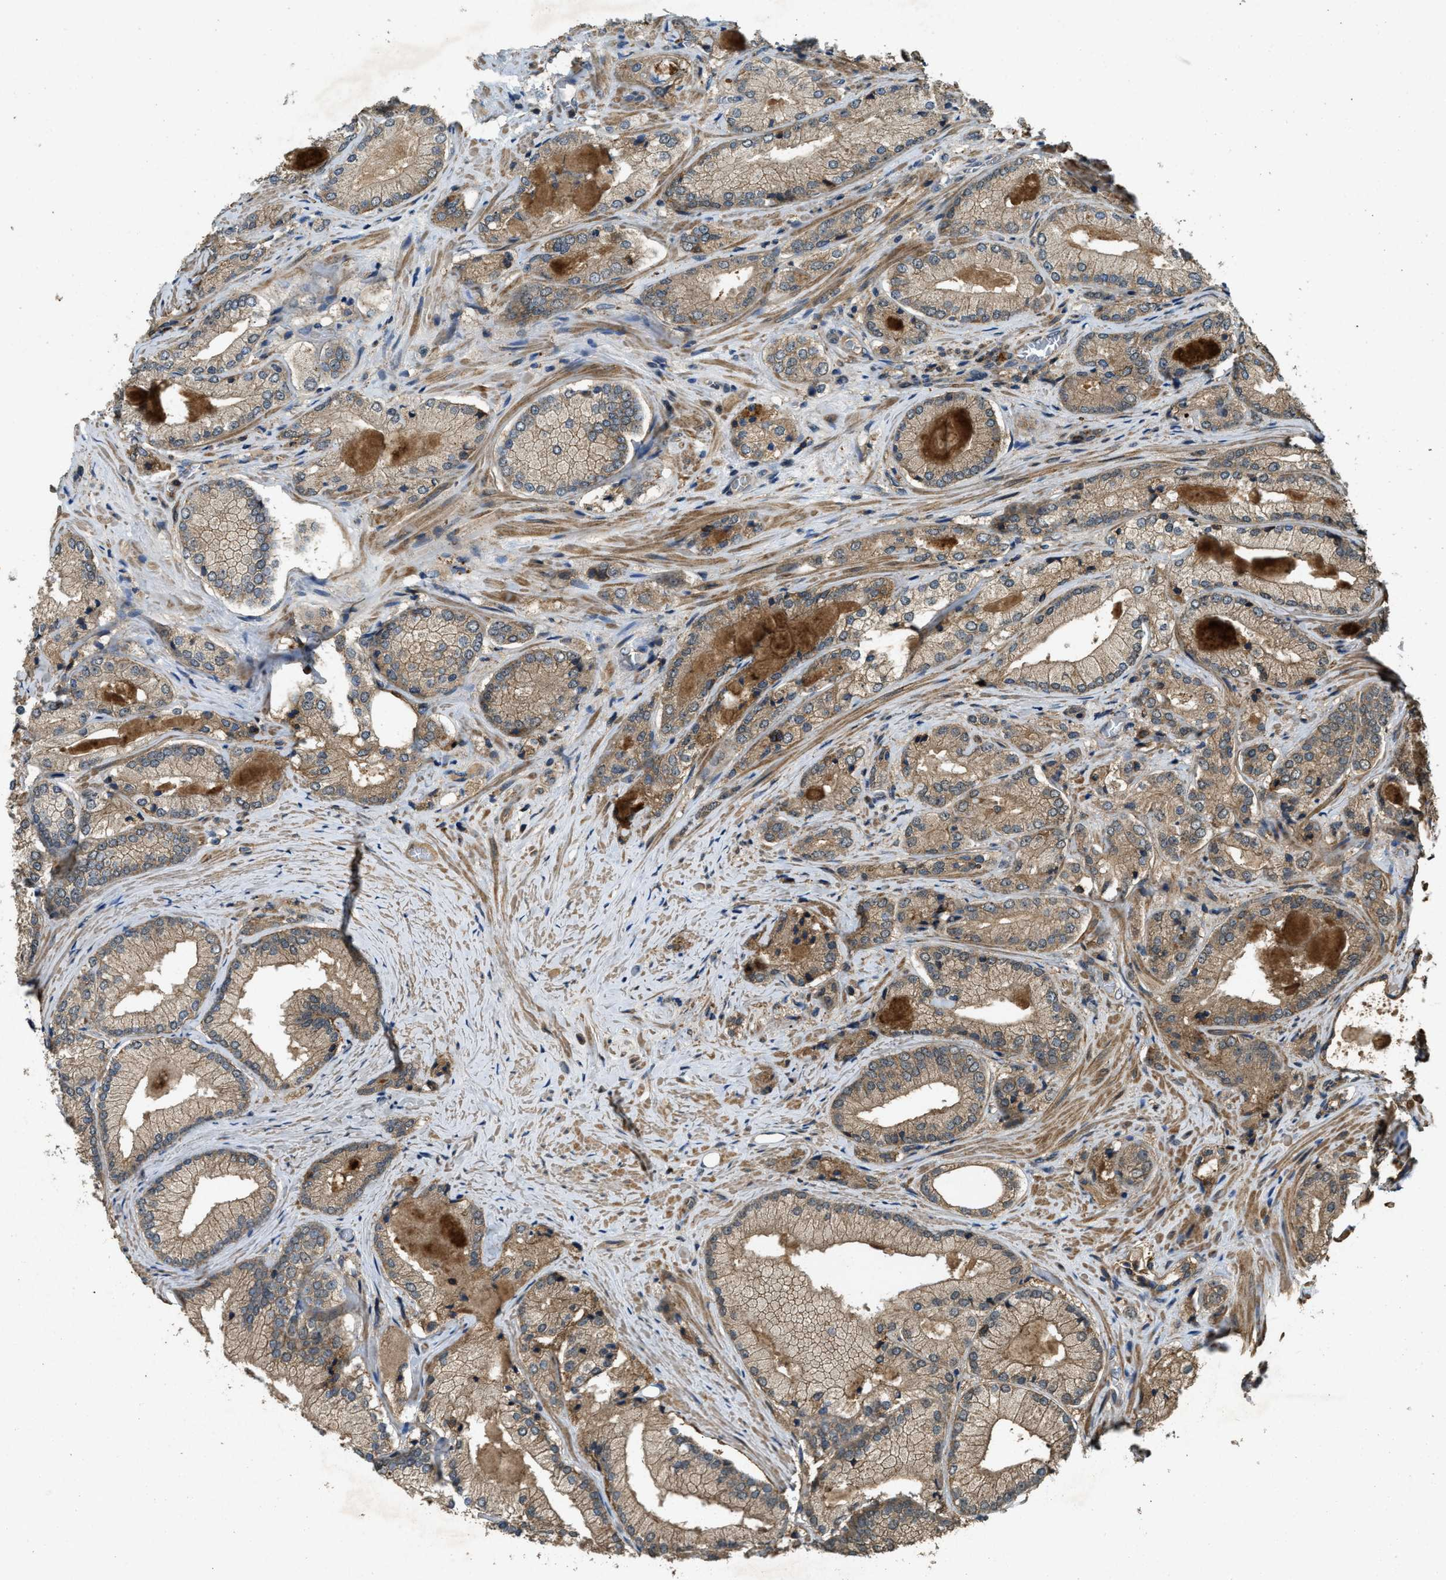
{"staining": {"intensity": "weak", "quantity": ">75%", "location": "cytoplasmic/membranous"}, "tissue": "prostate cancer", "cell_type": "Tumor cells", "image_type": "cancer", "snomed": [{"axis": "morphology", "description": "Adenocarcinoma, Low grade"}, {"axis": "topography", "description": "Prostate"}], "caption": "Tumor cells exhibit low levels of weak cytoplasmic/membranous staining in about >75% of cells in low-grade adenocarcinoma (prostate). Using DAB (brown) and hematoxylin (blue) stains, captured at high magnification using brightfield microscopy.", "gene": "ATP8B1", "patient": {"sex": "male", "age": 65}}